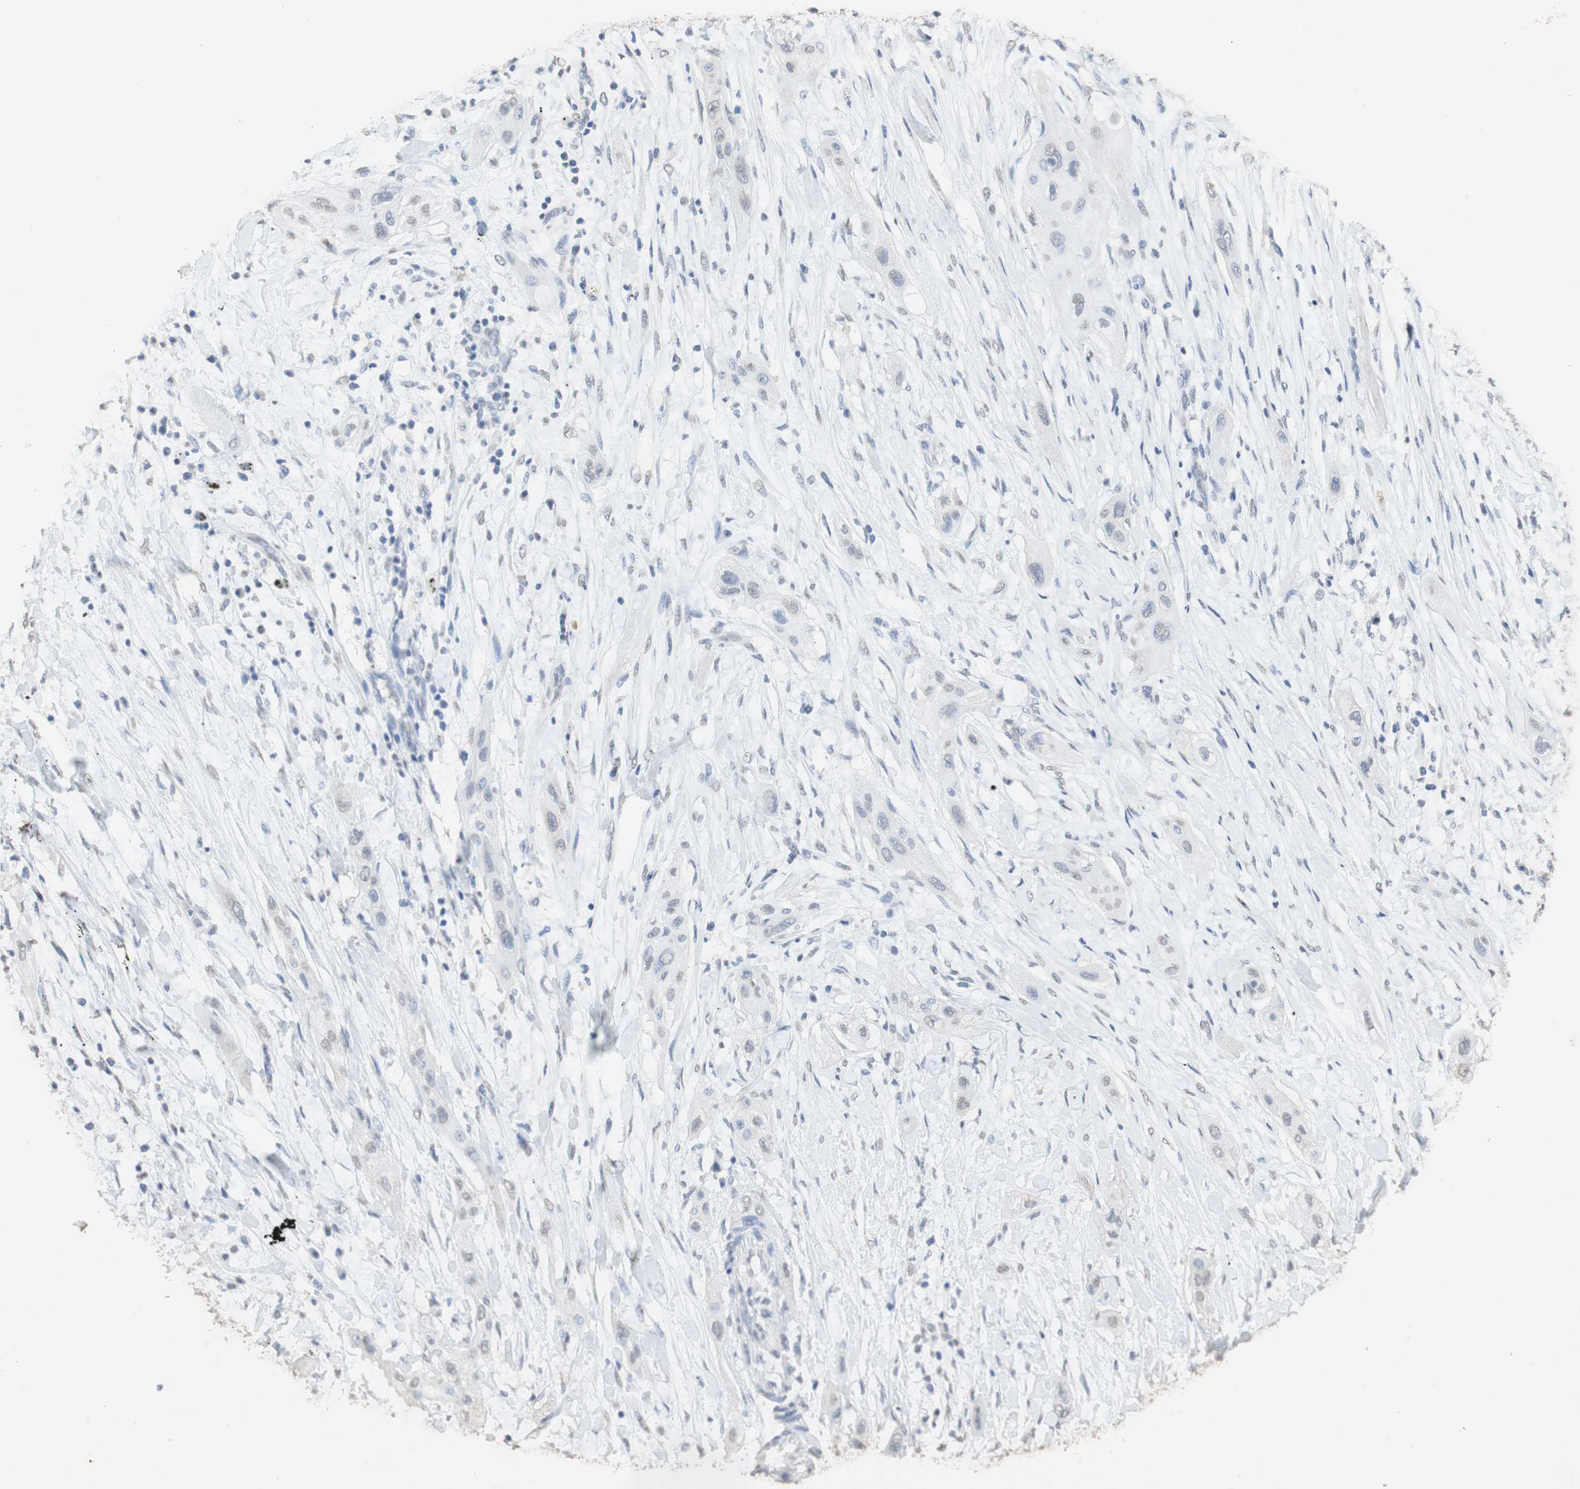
{"staining": {"intensity": "weak", "quantity": "<25%", "location": "cytoplasmic/membranous"}, "tissue": "lung cancer", "cell_type": "Tumor cells", "image_type": "cancer", "snomed": [{"axis": "morphology", "description": "Squamous cell carcinoma, NOS"}, {"axis": "topography", "description": "Lung"}], "caption": "DAB (3,3'-diaminobenzidine) immunohistochemical staining of human lung cancer displays no significant expression in tumor cells. (DAB (3,3'-diaminobenzidine) immunohistochemistry with hematoxylin counter stain).", "gene": "L1CAM", "patient": {"sex": "female", "age": 47}}